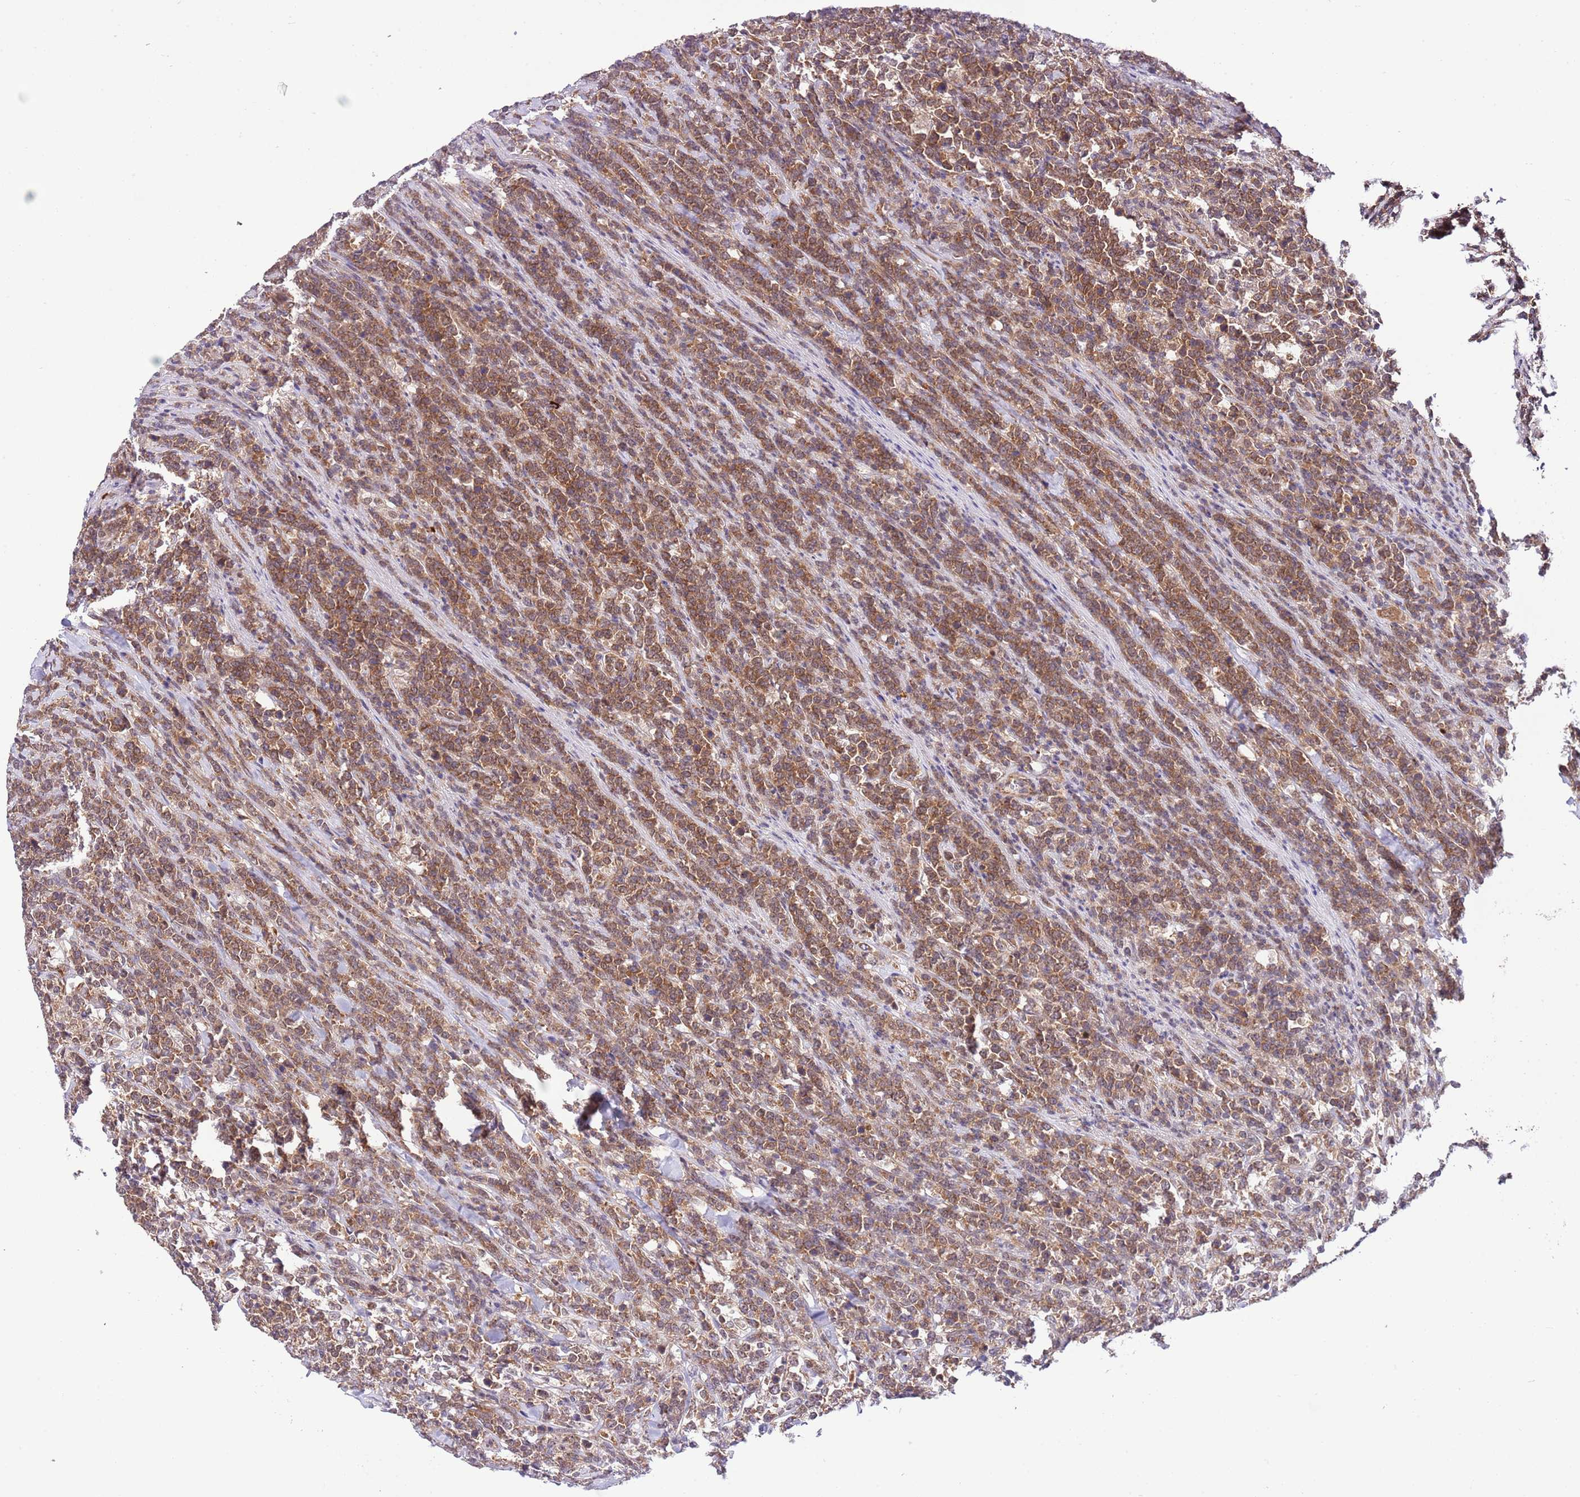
{"staining": {"intensity": "moderate", "quantity": ">75%", "location": "cytoplasmic/membranous"}, "tissue": "lymphoma", "cell_type": "Tumor cells", "image_type": "cancer", "snomed": [{"axis": "morphology", "description": "Malignant lymphoma, non-Hodgkin's type, High grade"}, {"axis": "topography", "description": "Small intestine"}], "caption": "A micrograph showing moderate cytoplasmic/membranous positivity in about >75% of tumor cells in high-grade malignant lymphoma, non-Hodgkin's type, as visualized by brown immunohistochemical staining.", "gene": "DONSON", "patient": {"sex": "male", "age": 8}}